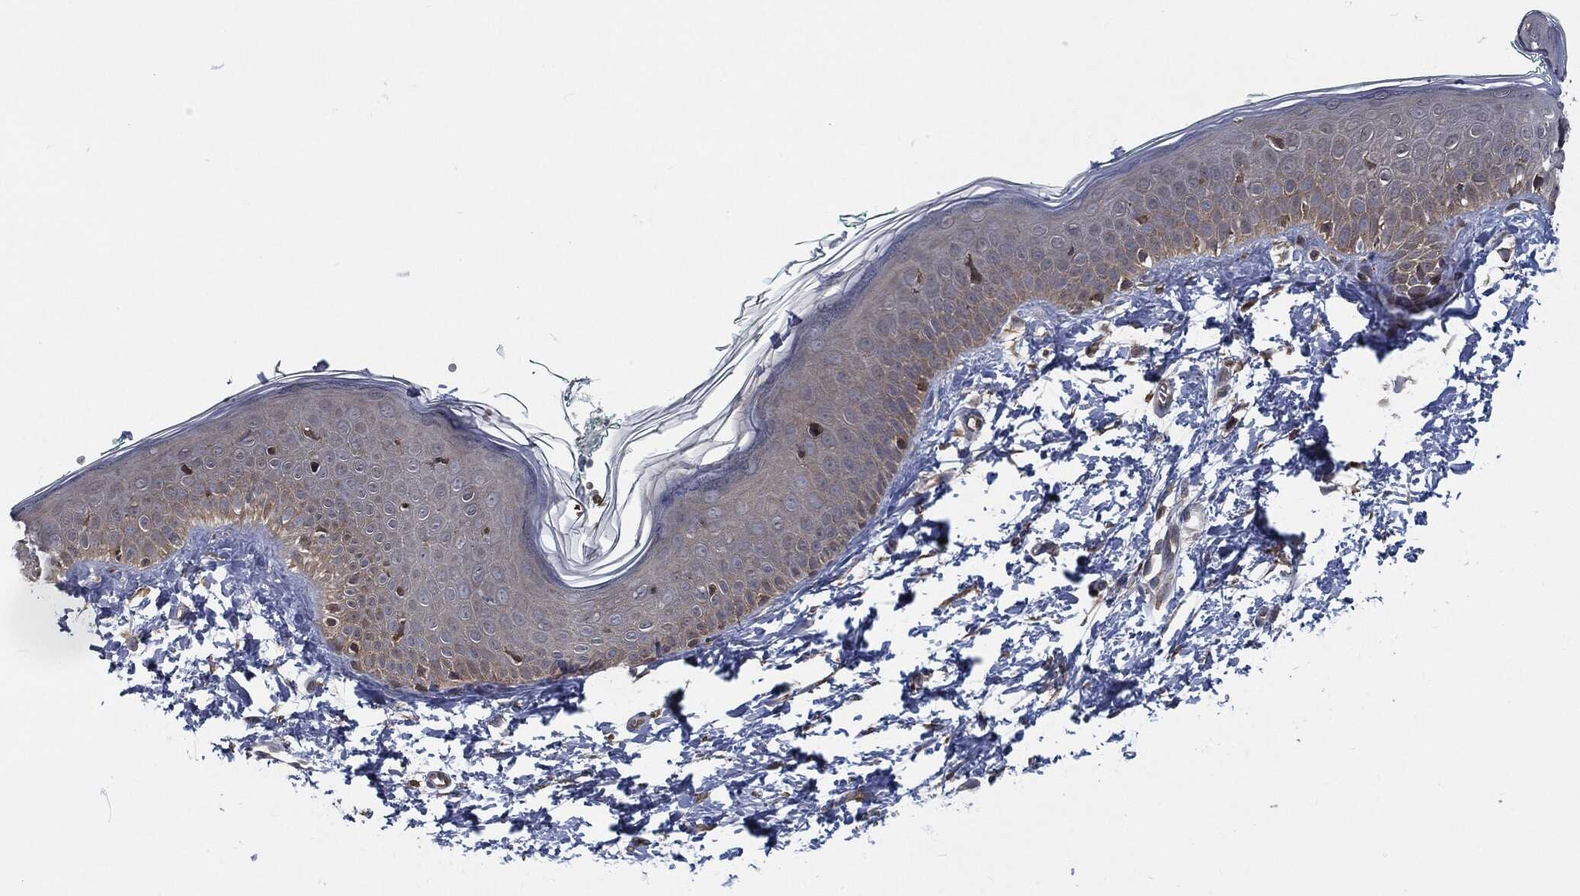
{"staining": {"intensity": "negative", "quantity": "none", "location": "none"}, "tissue": "skin", "cell_type": "Fibroblasts", "image_type": "normal", "snomed": [{"axis": "morphology", "description": "Normal tissue, NOS"}, {"axis": "morphology", "description": "Basal cell carcinoma"}, {"axis": "topography", "description": "Skin"}], "caption": "Immunohistochemistry of unremarkable human skin exhibits no expression in fibroblasts. (DAB (3,3'-diaminobenzidine) immunohistochemistry visualized using brightfield microscopy, high magnification).", "gene": "PRDX4", "patient": {"sex": "male", "age": 33}}